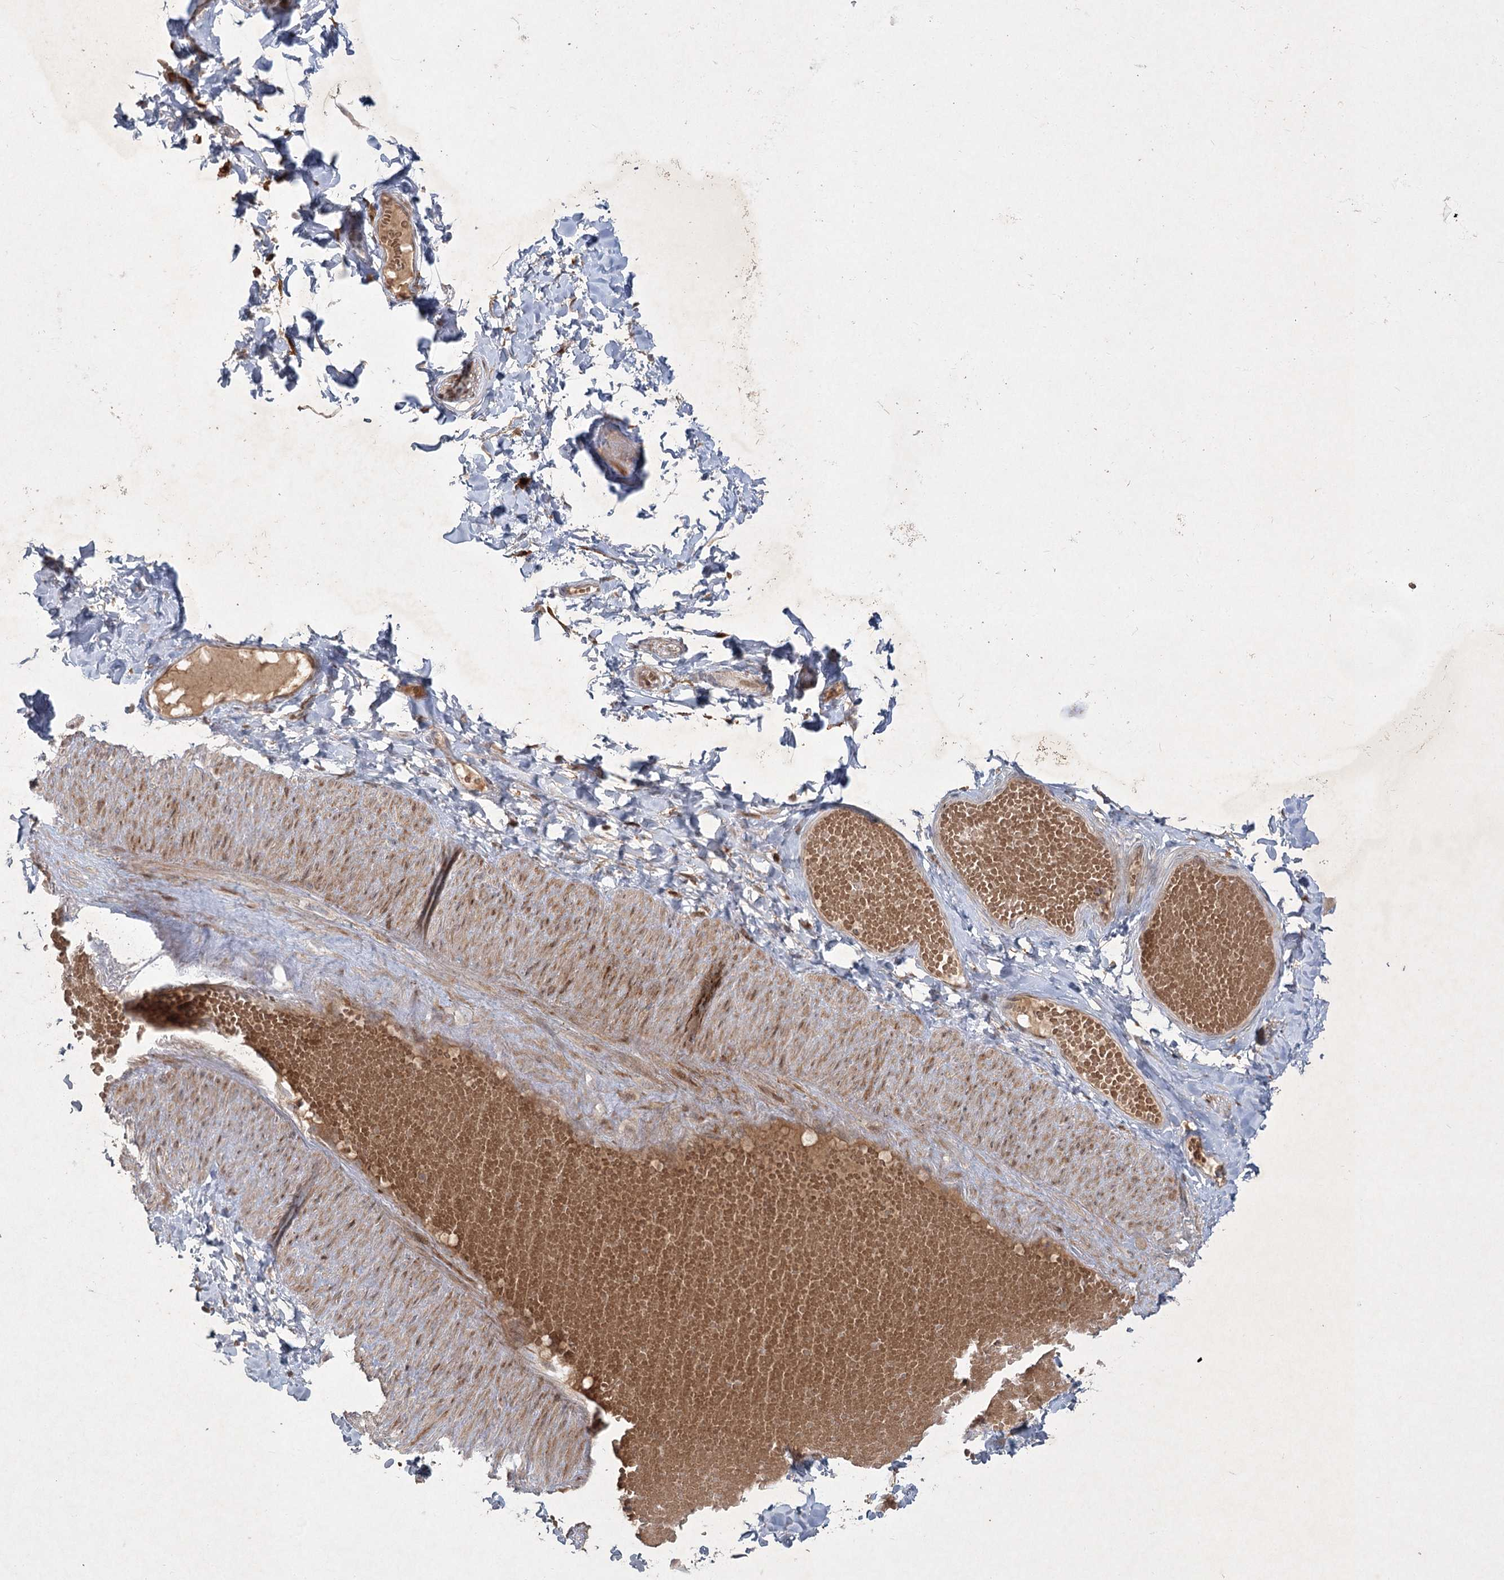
{"staining": {"intensity": "moderate", "quantity": "25%-75%", "location": "cytoplasmic/membranous"}, "tissue": "adipose tissue", "cell_type": "Adipocytes", "image_type": "normal", "snomed": [{"axis": "morphology", "description": "Normal tissue, NOS"}, {"axis": "topography", "description": "Adipose tissue"}, {"axis": "topography", "description": "Vascular tissue"}, {"axis": "topography", "description": "Peripheral nerve tissue"}], "caption": "Immunohistochemical staining of unremarkable human adipose tissue demonstrates moderate cytoplasmic/membranous protein positivity in approximately 25%-75% of adipocytes.", "gene": "KBTBD4", "patient": {"sex": "male", "age": 25}}